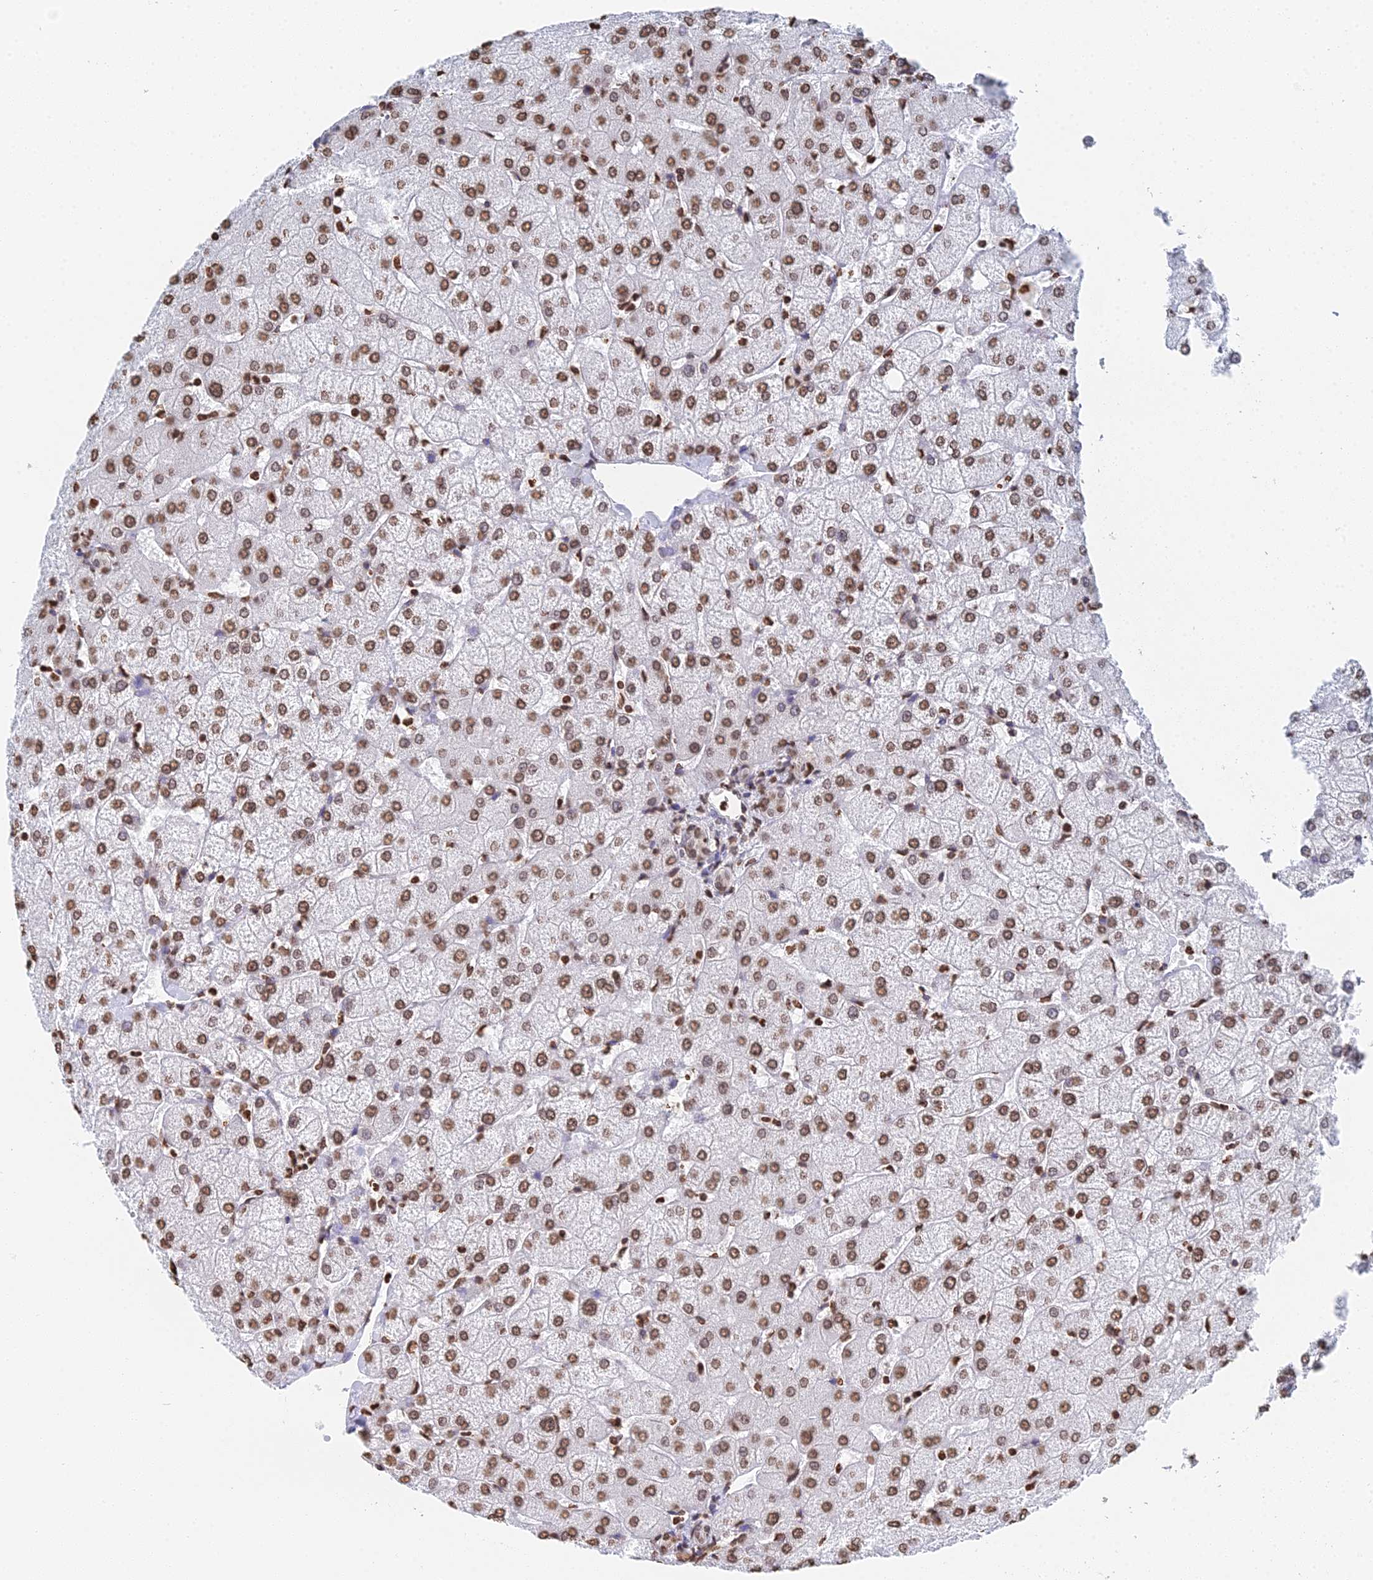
{"staining": {"intensity": "weak", "quantity": ">75%", "location": "nuclear"}, "tissue": "liver", "cell_type": "Cholangiocytes", "image_type": "normal", "snomed": [{"axis": "morphology", "description": "Normal tissue, NOS"}, {"axis": "topography", "description": "Liver"}], "caption": "Cholangiocytes display weak nuclear expression in approximately >75% of cells in benign liver.", "gene": "GBP3", "patient": {"sex": "female", "age": 54}}